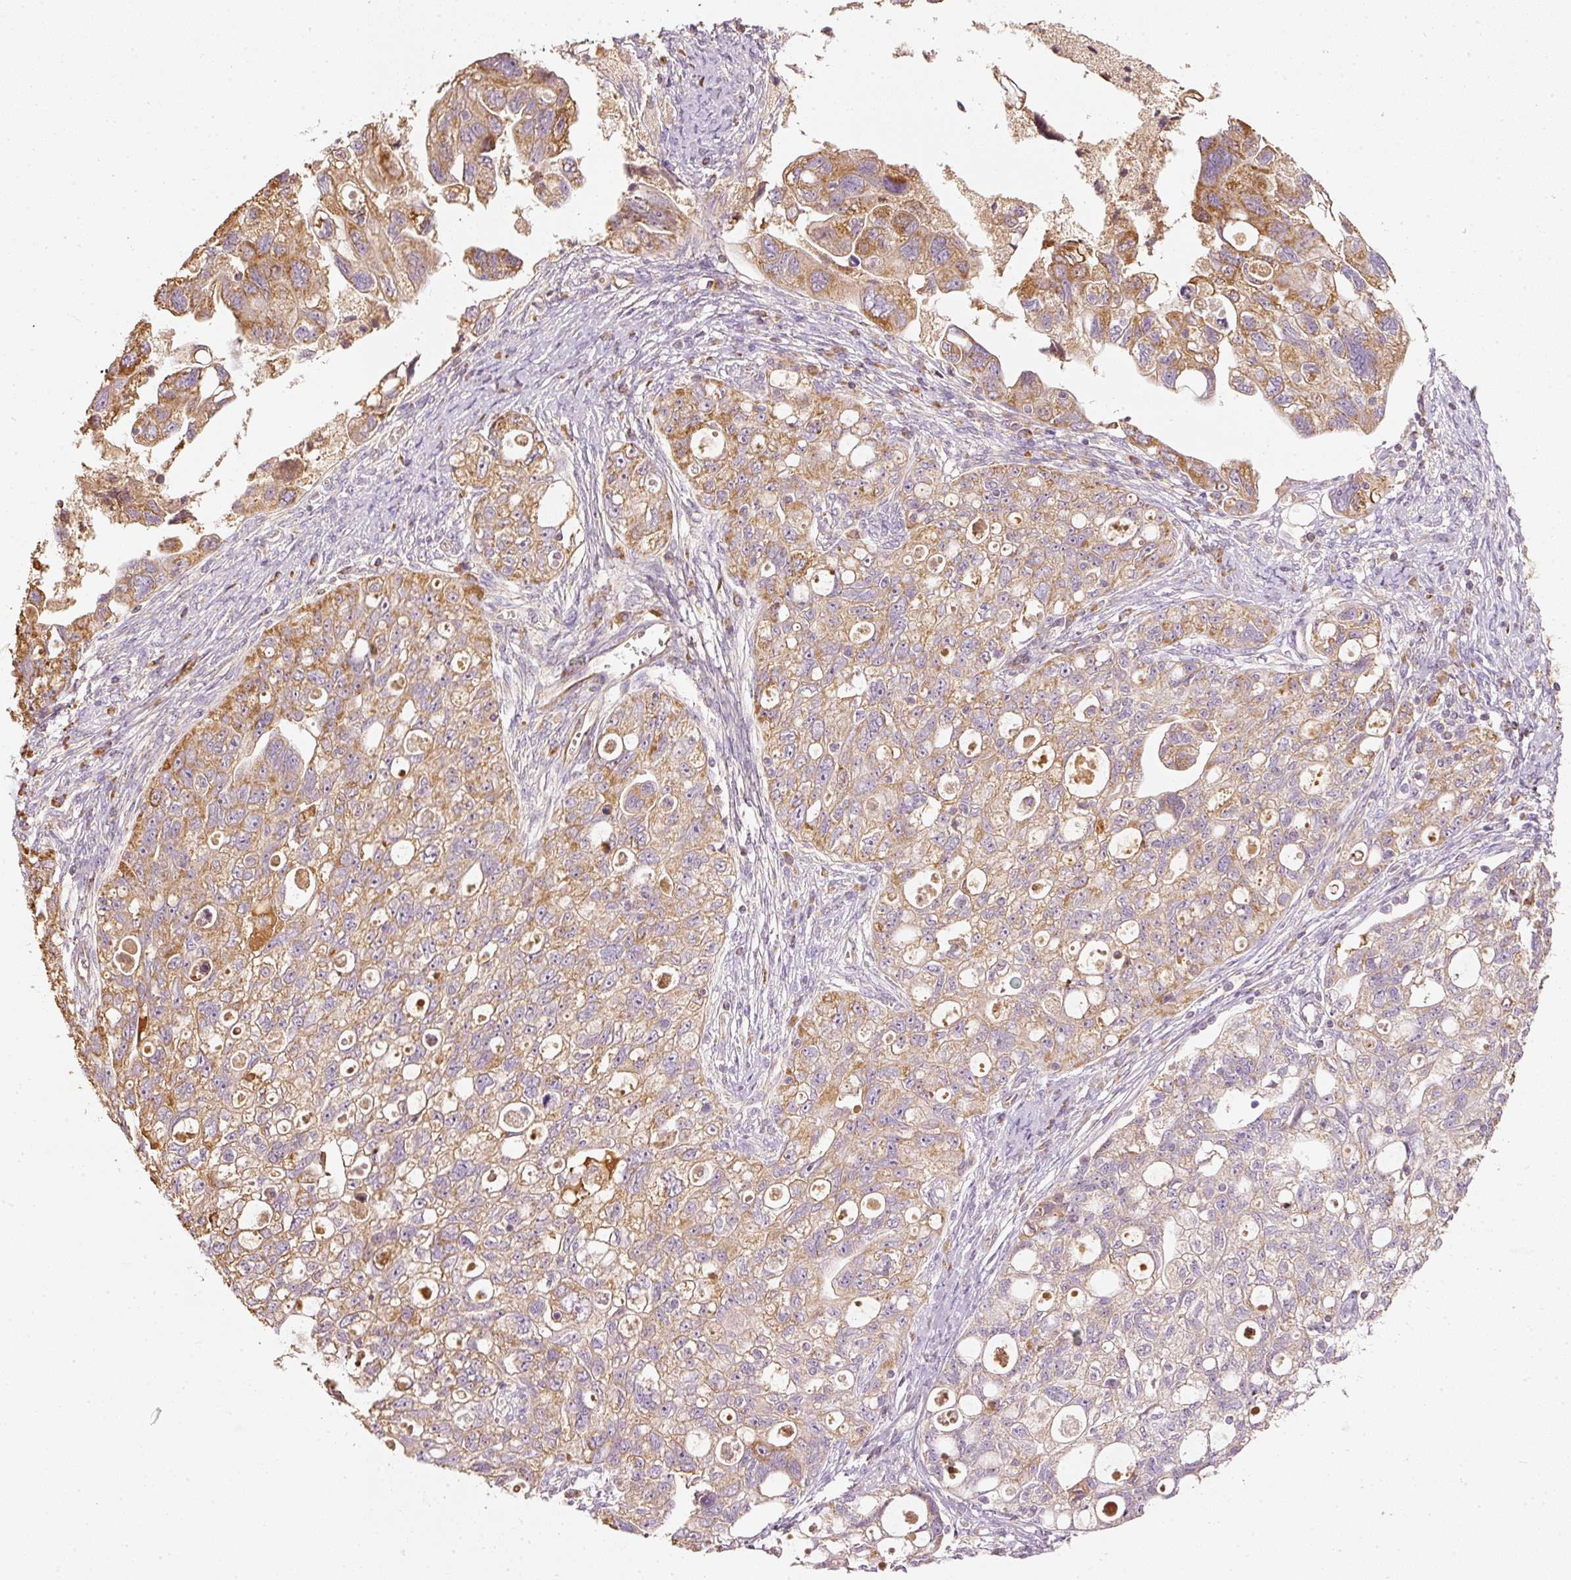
{"staining": {"intensity": "moderate", "quantity": ">75%", "location": "cytoplasmic/membranous"}, "tissue": "ovarian cancer", "cell_type": "Tumor cells", "image_type": "cancer", "snomed": [{"axis": "morphology", "description": "Carcinoma, NOS"}, {"axis": "morphology", "description": "Cystadenocarcinoma, serous, NOS"}, {"axis": "topography", "description": "Ovary"}], "caption": "Protein staining demonstrates moderate cytoplasmic/membranous positivity in approximately >75% of tumor cells in serous cystadenocarcinoma (ovarian). Using DAB (3,3'-diaminobenzidine) (brown) and hematoxylin (blue) stains, captured at high magnification using brightfield microscopy.", "gene": "PSENEN", "patient": {"sex": "female", "age": 69}}